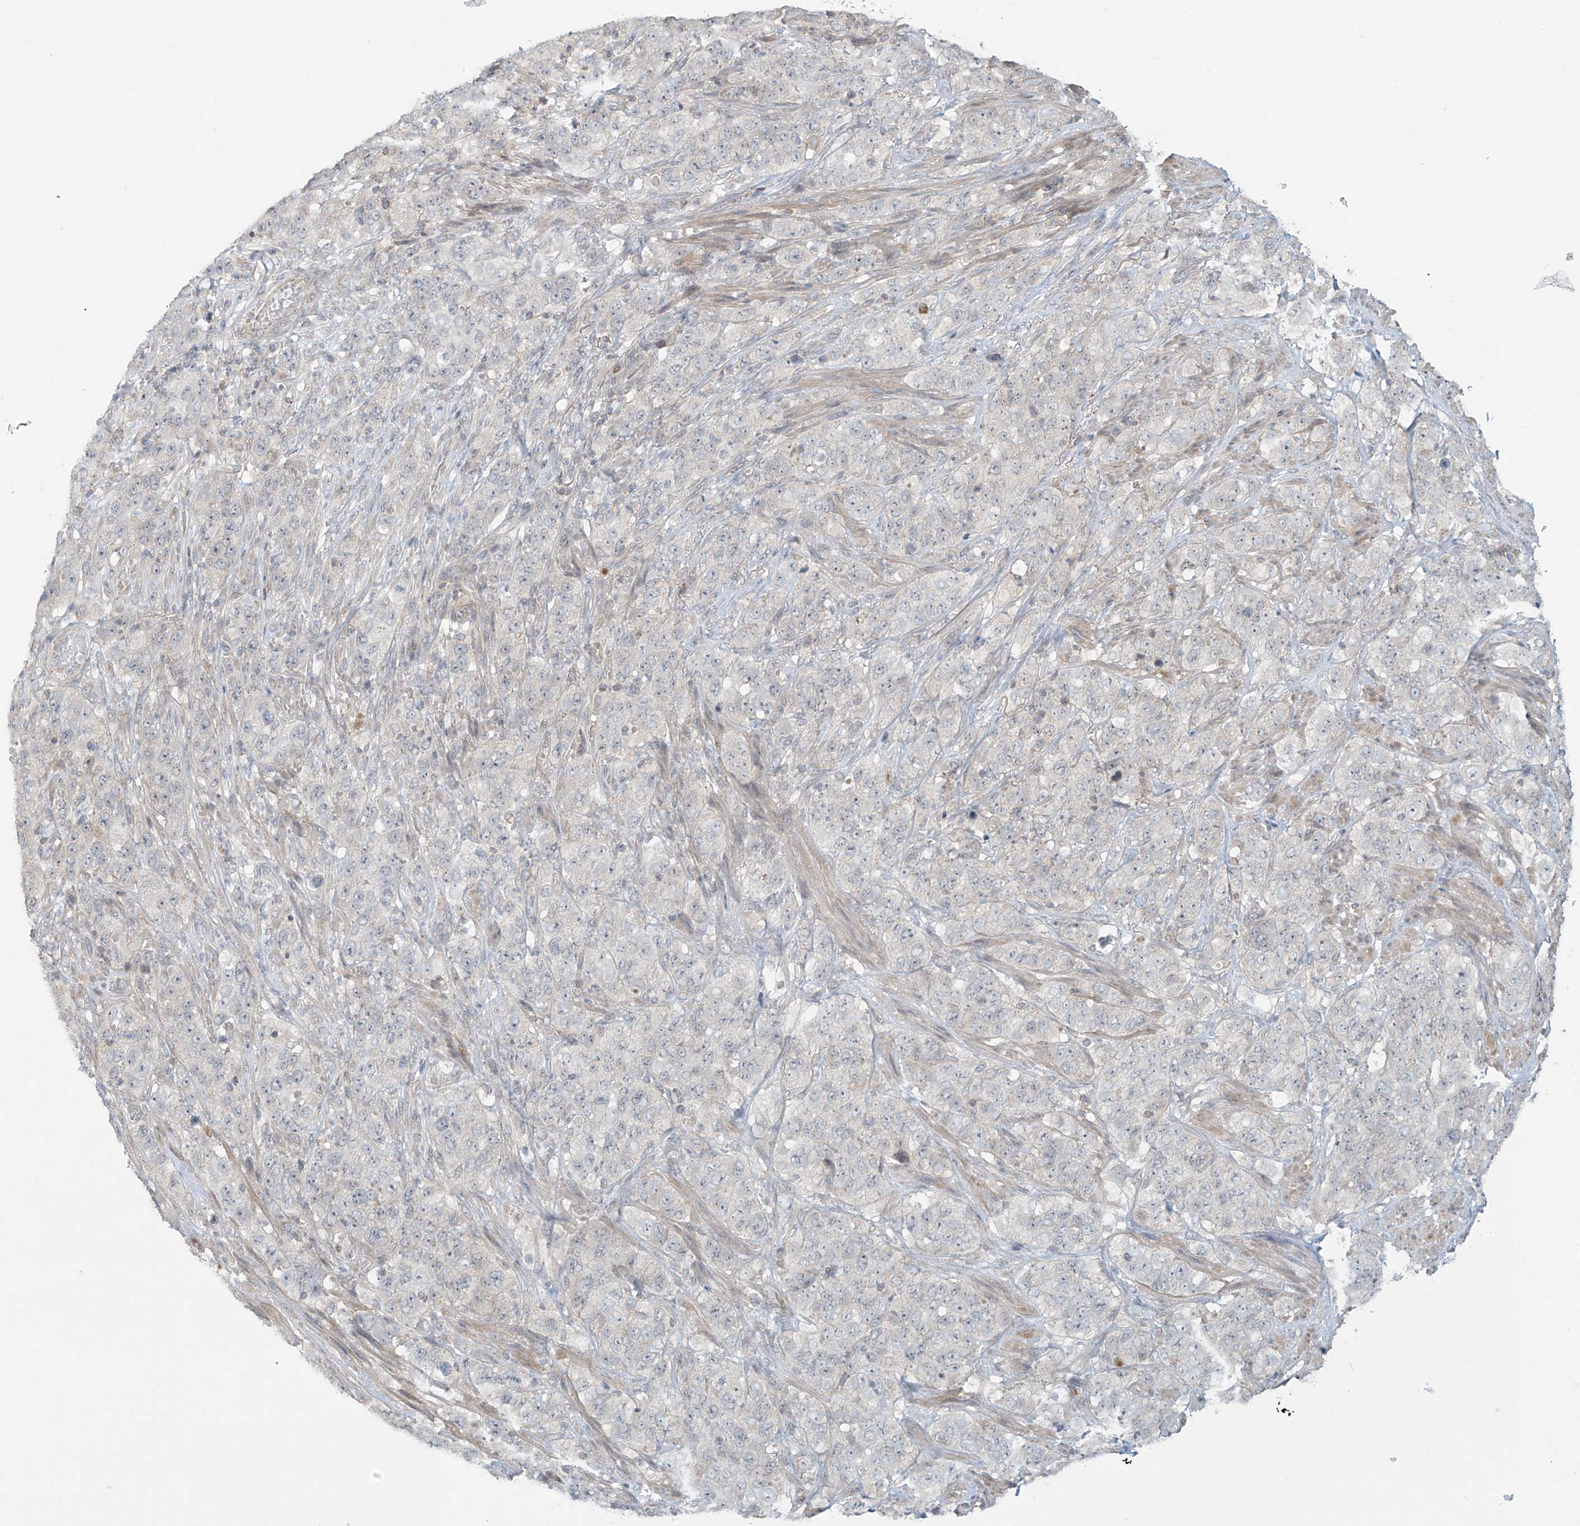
{"staining": {"intensity": "negative", "quantity": "none", "location": "none"}, "tissue": "stomach cancer", "cell_type": "Tumor cells", "image_type": "cancer", "snomed": [{"axis": "morphology", "description": "Adenocarcinoma, NOS"}, {"axis": "topography", "description": "Stomach"}], "caption": "An IHC image of stomach cancer is shown. There is no staining in tumor cells of stomach cancer.", "gene": "HDDC2", "patient": {"sex": "male", "age": 48}}